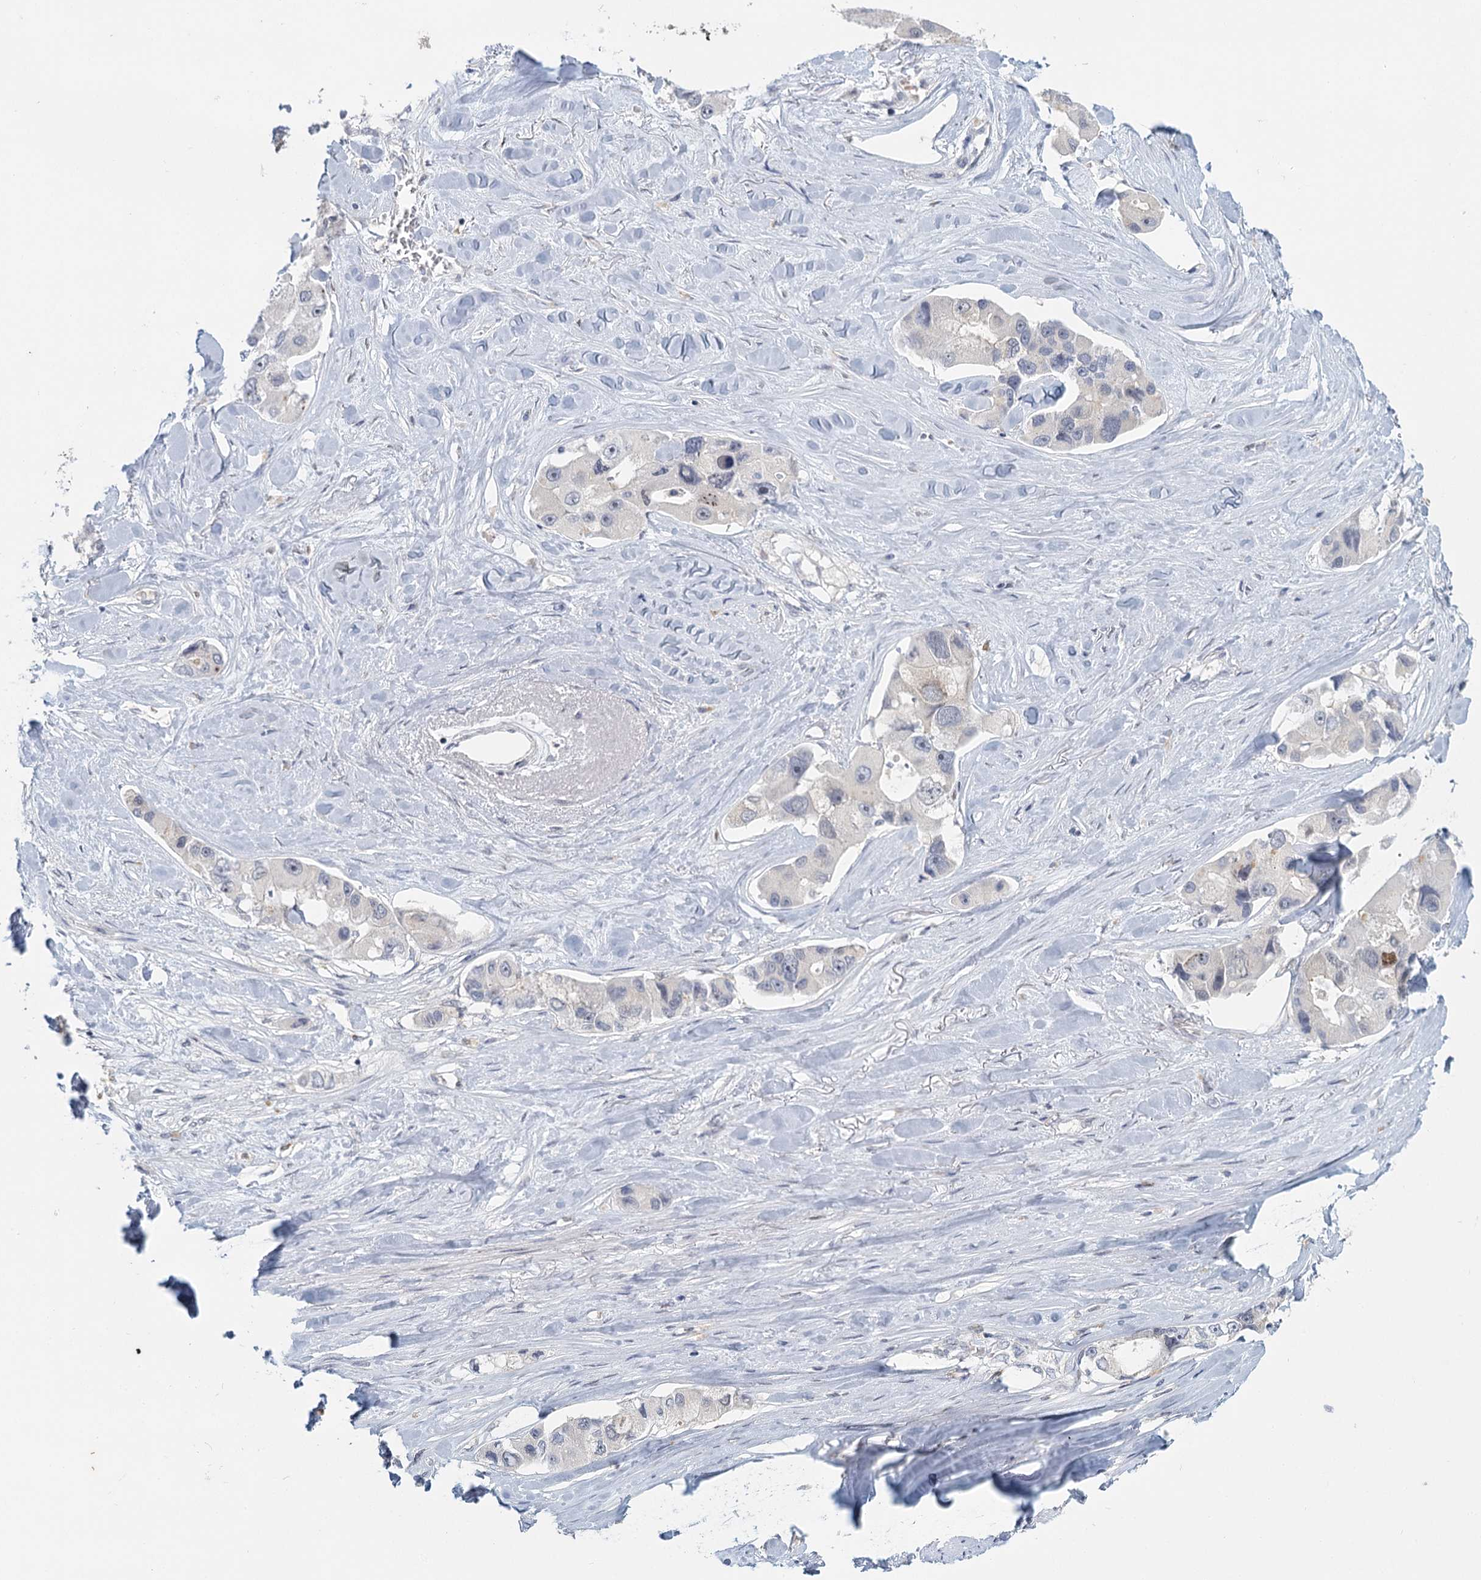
{"staining": {"intensity": "negative", "quantity": "none", "location": "none"}, "tissue": "lung cancer", "cell_type": "Tumor cells", "image_type": "cancer", "snomed": [{"axis": "morphology", "description": "Adenocarcinoma, NOS"}, {"axis": "topography", "description": "Lung"}], "caption": "A photomicrograph of lung adenocarcinoma stained for a protein demonstrates no brown staining in tumor cells.", "gene": "MYO7B", "patient": {"sex": "female", "age": 54}}